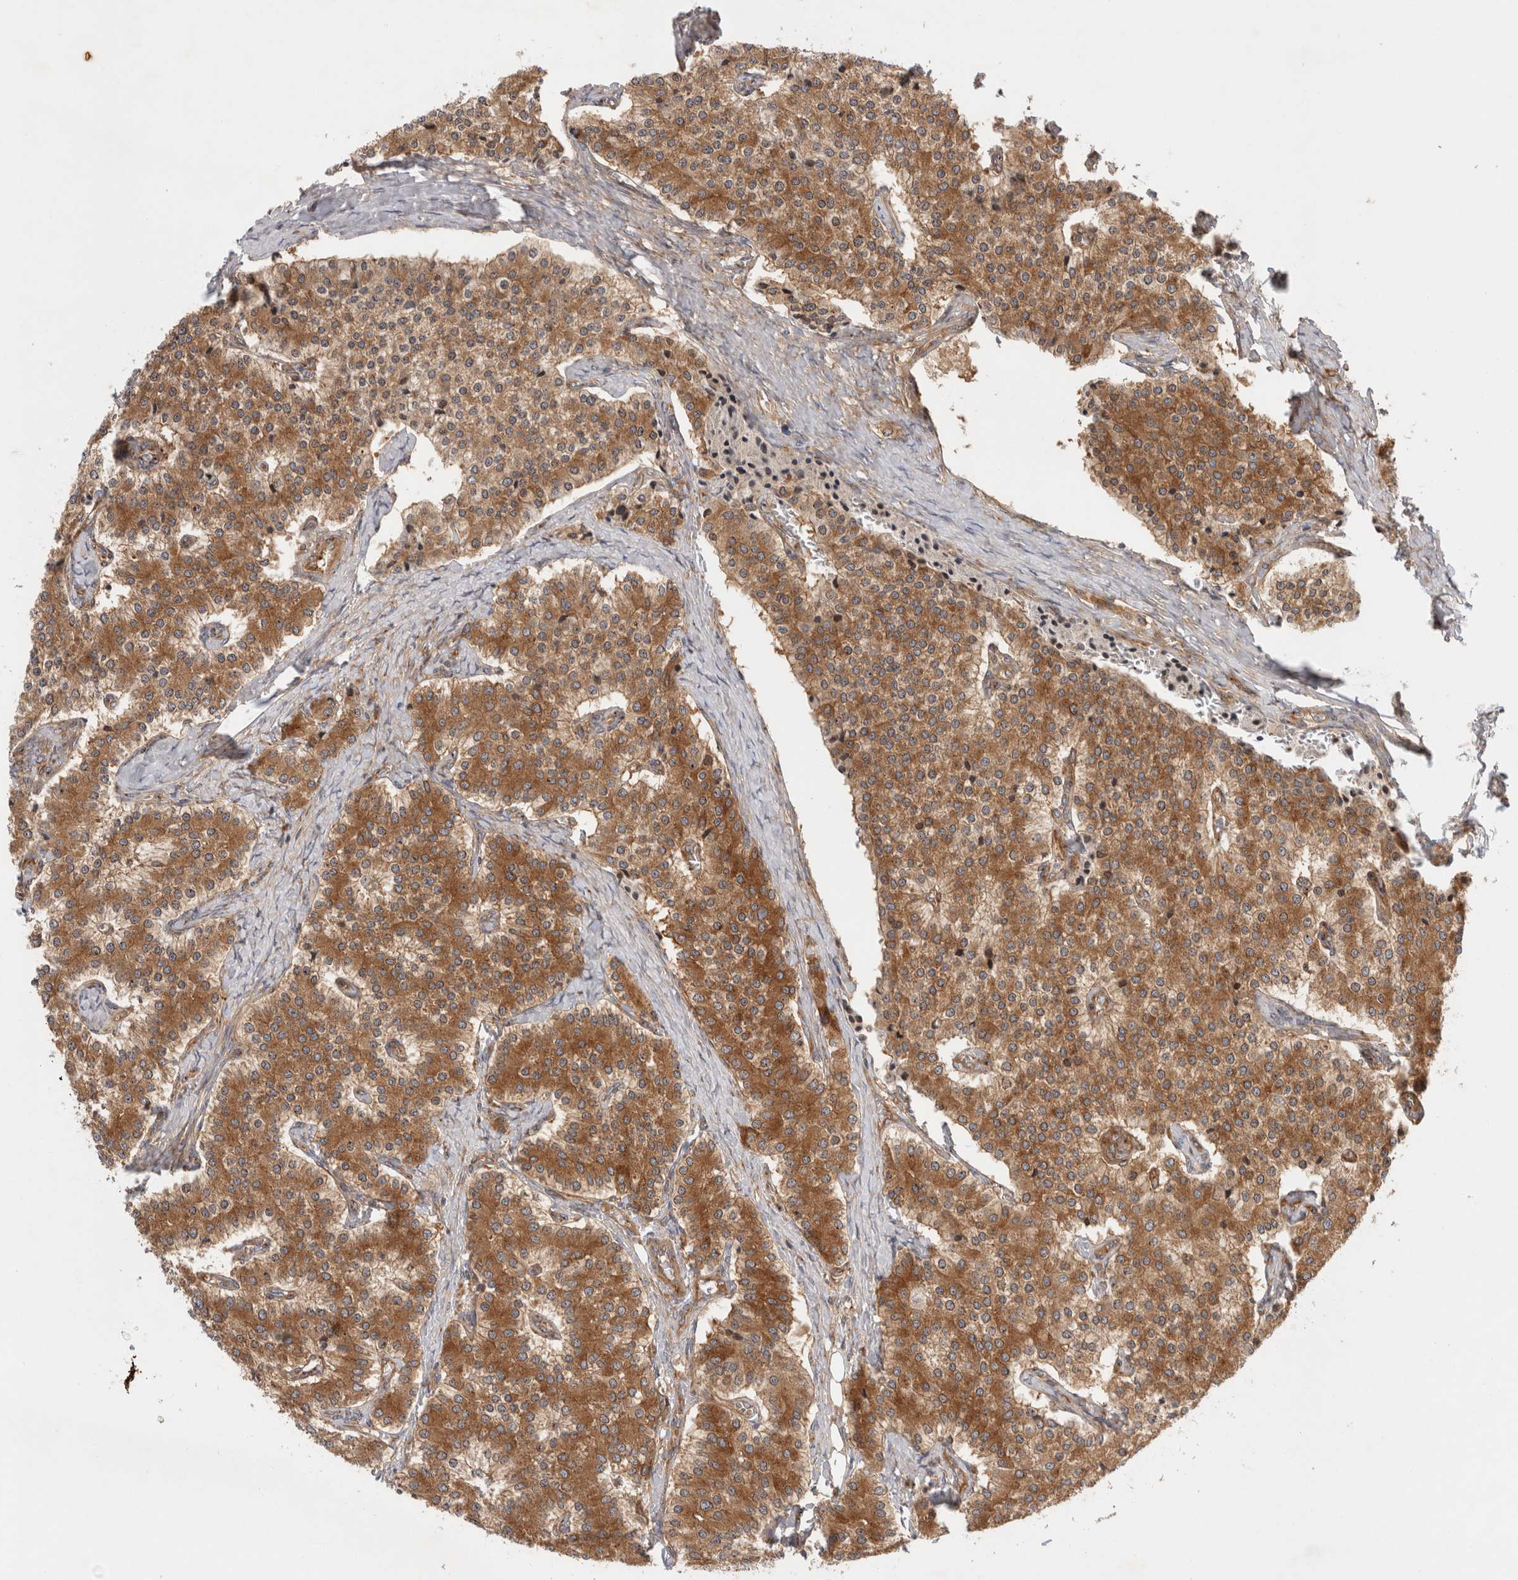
{"staining": {"intensity": "strong", "quantity": ">75%", "location": "cytoplasmic/membranous"}, "tissue": "carcinoid", "cell_type": "Tumor cells", "image_type": "cancer", "snomed": [{"axis": "morphology", "description": "Carcinoid, malignant, NOS"}, {"axis": "topography", "description": "Colon"}], "caption": "Brown immunohistochemical staining in human carcinoid demonstrates strong cytoplasmic/membranous staining in about >75% of tumor cells.", "gene": "GPR150", "patient": {"sex": "female", "age": 52}}